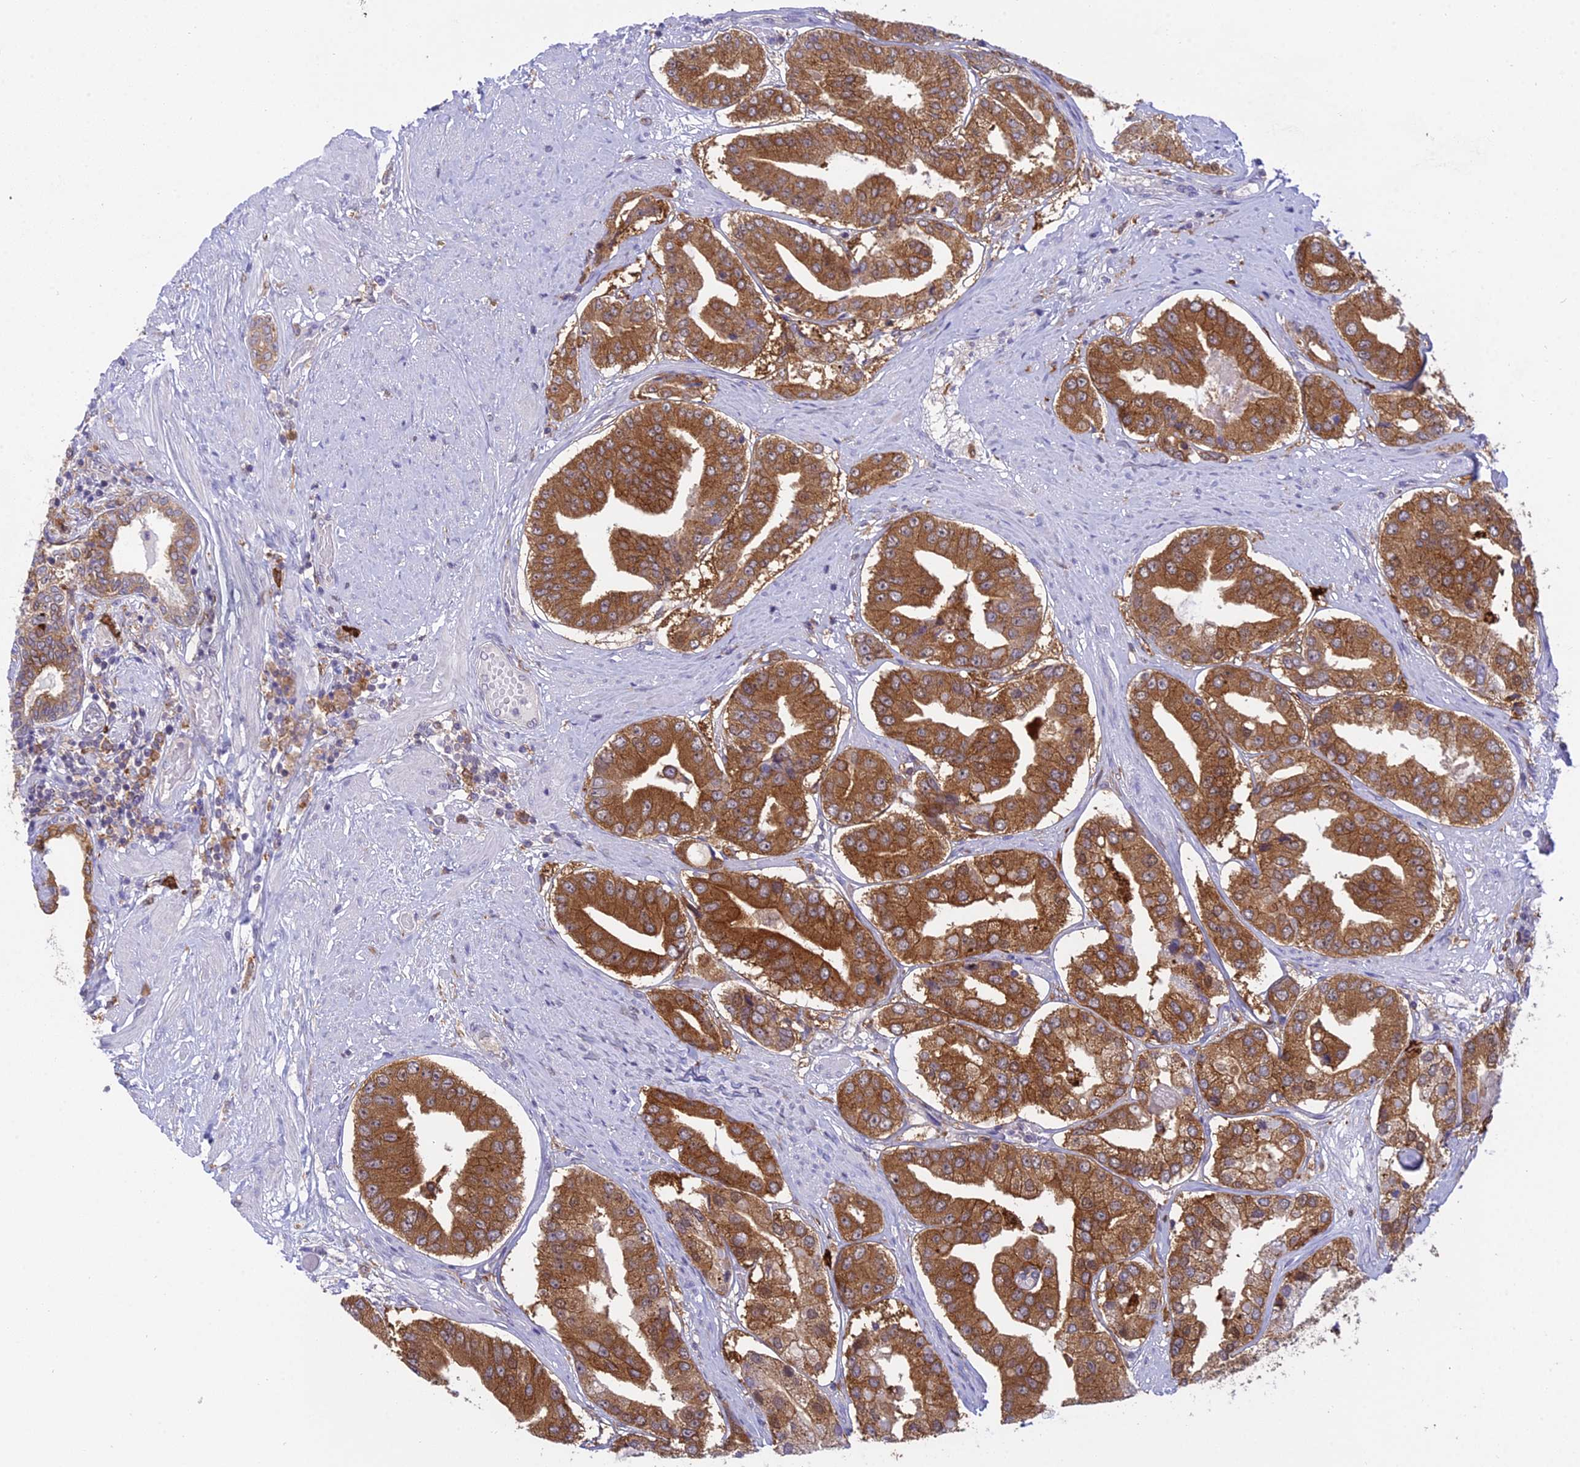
{"staining": {"intensity": "moderate", "quantity": ">75%", "location": "cytoplasmic/membranous"}, "tissue": "prostate cancer", "cell_type": "Tumor cells", "image_type": "cancer", "snomed": [{"axis": "morphology", "description": "Adenocarcinoma, High grade"}, {"axis": "topography", "description": "Prostate"}], "caption": "A medium amount of moderate cytoplasmic/membranous positivity is appreciated in approximately >75% of tumor cells in prostate cancer (high-grade adenocarcinoma) tissue. (DAB IHC, brown staining for protein, blue staining for nuclei).", "gene": "UBE2G1", "patient": {"sex": "male", "age": 63}}